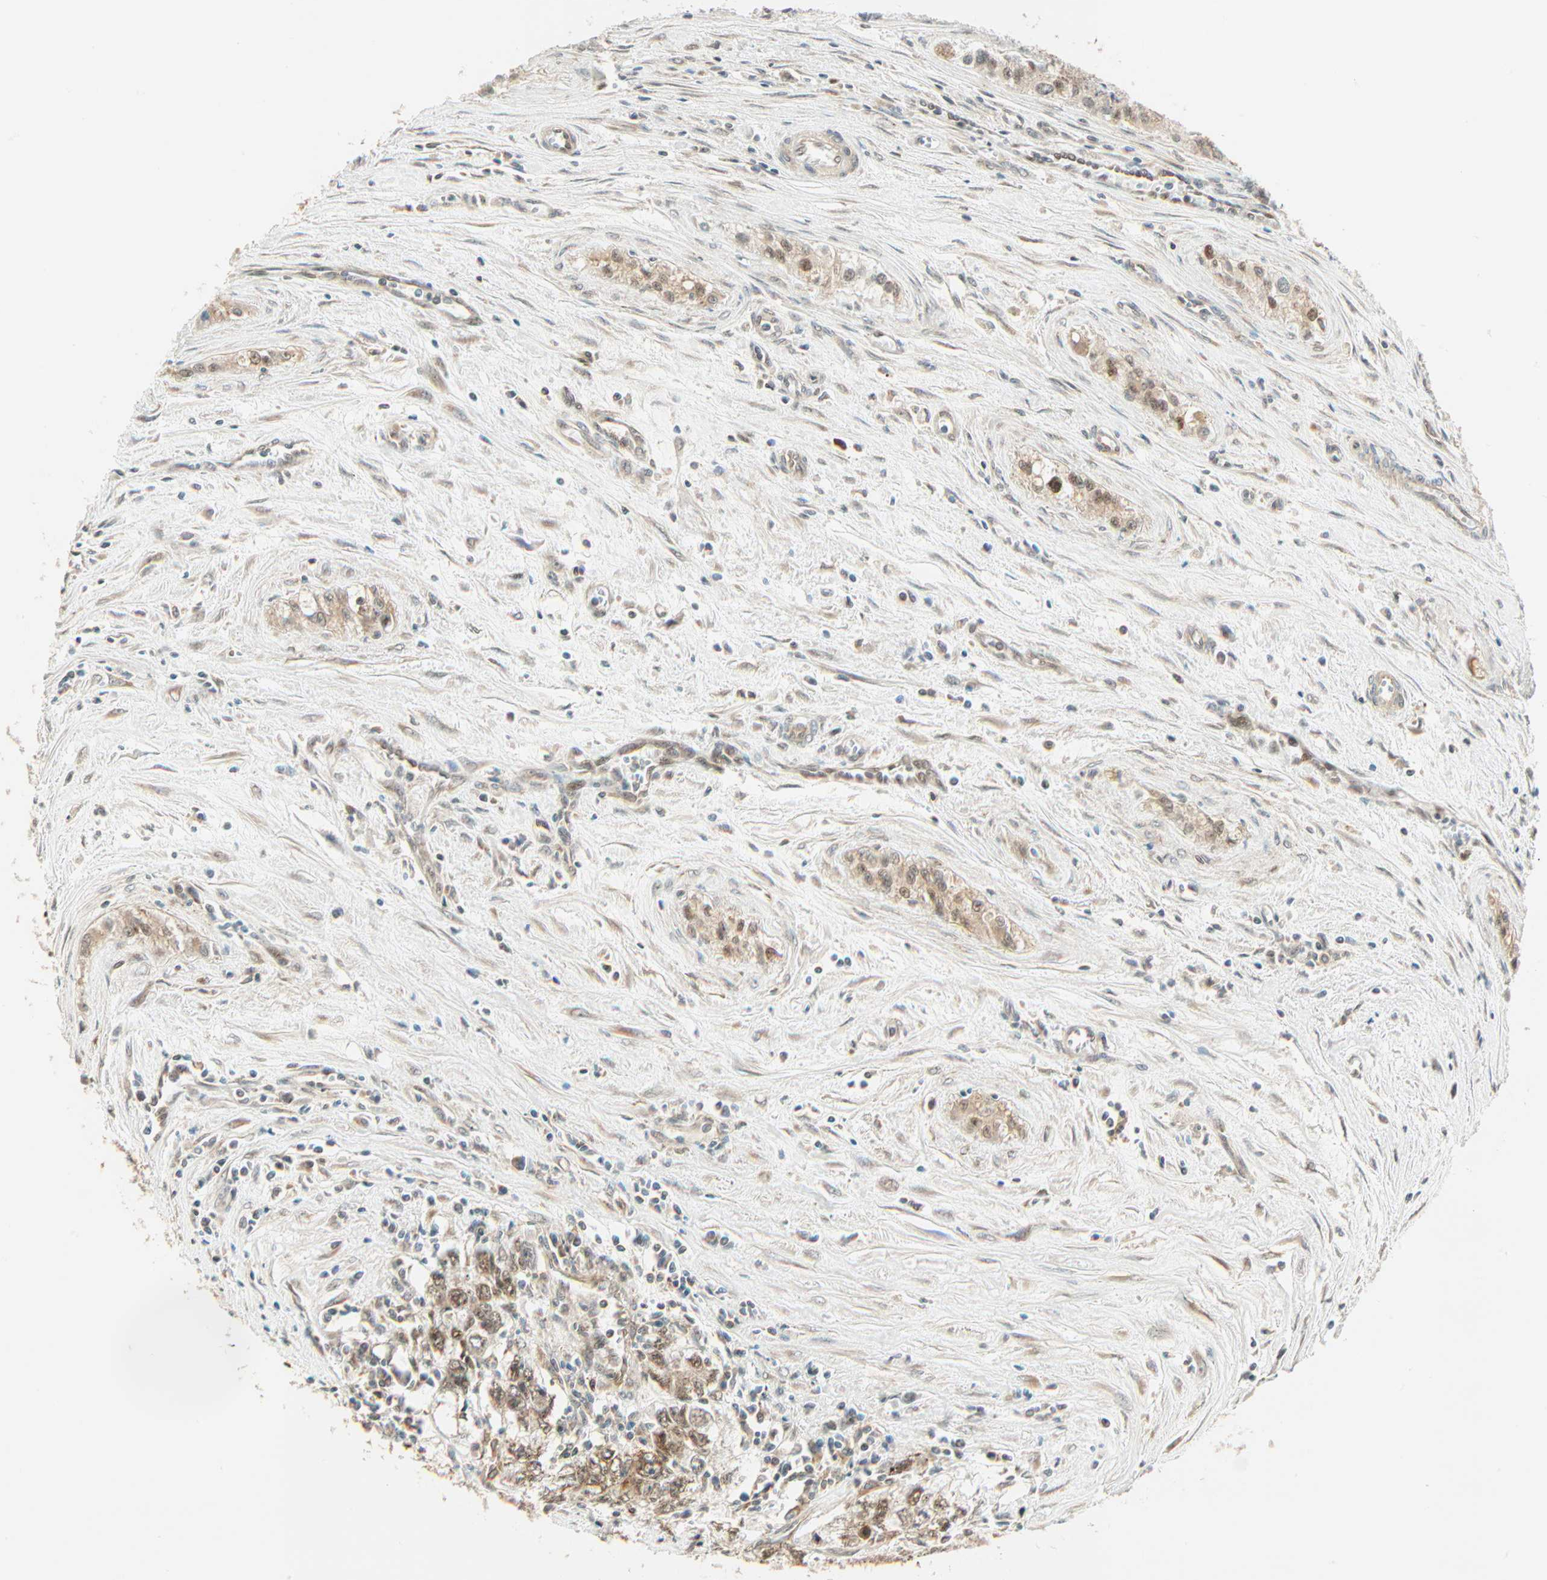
{"staining": {"intensity": "moderate", "quantity": ">75%", "location": "cytoplasmic/membranous,nuclear"}, "tissue": "testis cancer", "cell_type": "Tumor cells", "image_type": "cancer", "snomed": [{"axis": "morphology", "description": "Carcinoma, Embryonal, NOS"}, {"axis": "topography", "description": "Testis"}], "caption": "A brown stain highlights moderate cytoplasmic/membranous and nuclear positivity of a protein in human testis cancer (embryonal carcinoma) tumor cells.", "gene": "PNPLA6", "patient": {"sex": "male", "age": 28}}